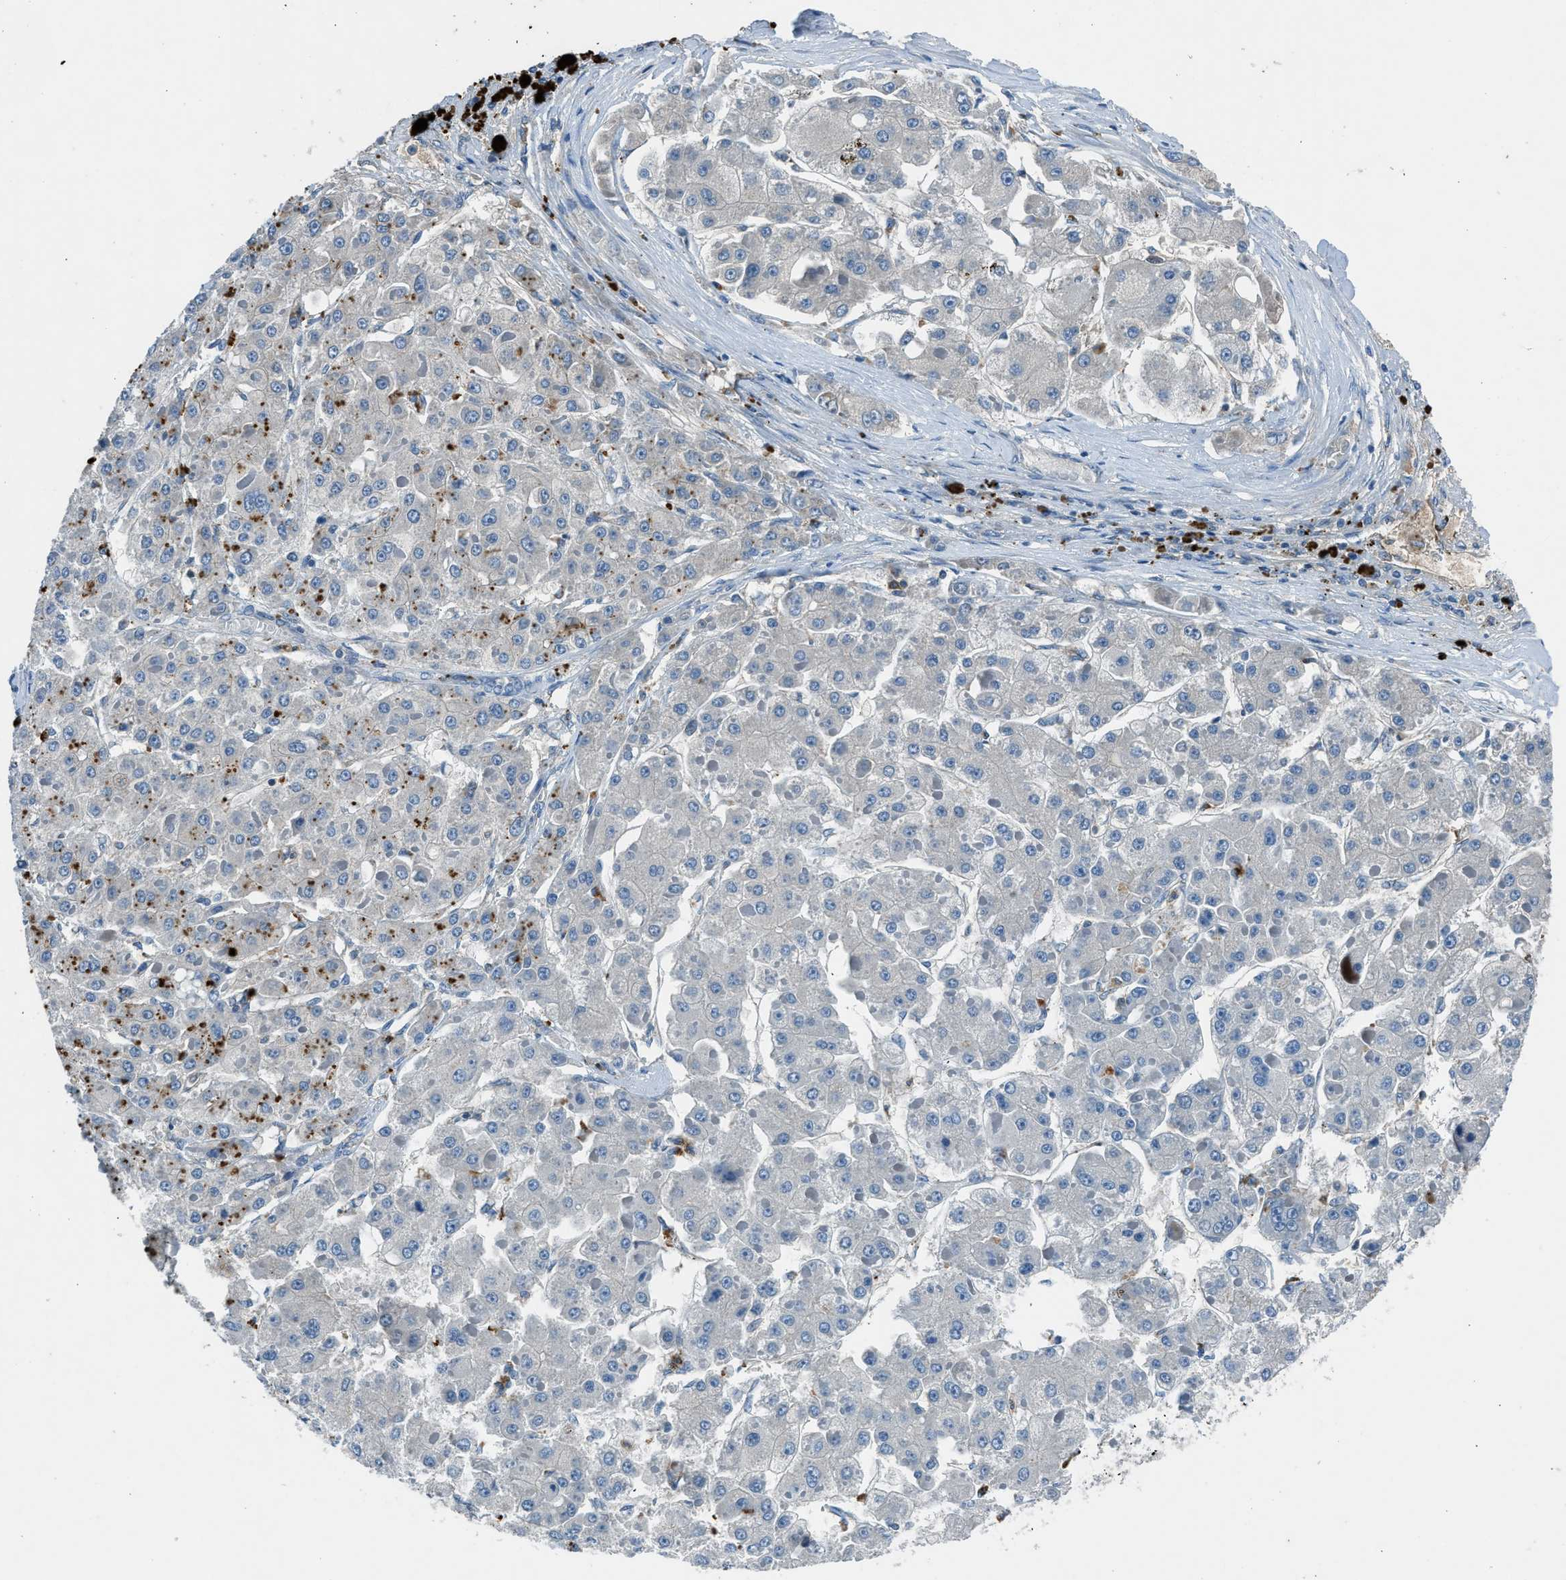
{"staining": {"intensity": "negative", "quantity": "none", "location": "none"}, "tissue": "liver cancer", "cell_type": "Tumor cells", "image_type": "cancer", "snomed": [{"axis": "morphology", "description": "Carcinoma, Hepatocellular, NOS"}, {"axis": "topography", "description": "Liver"}], "caption": "Tumor cells are negative for protein expression in human liver cancer (hepatocellular carcinoma).", "gene": "BMP1", "patient": {"sex": "female", "age": 73}}